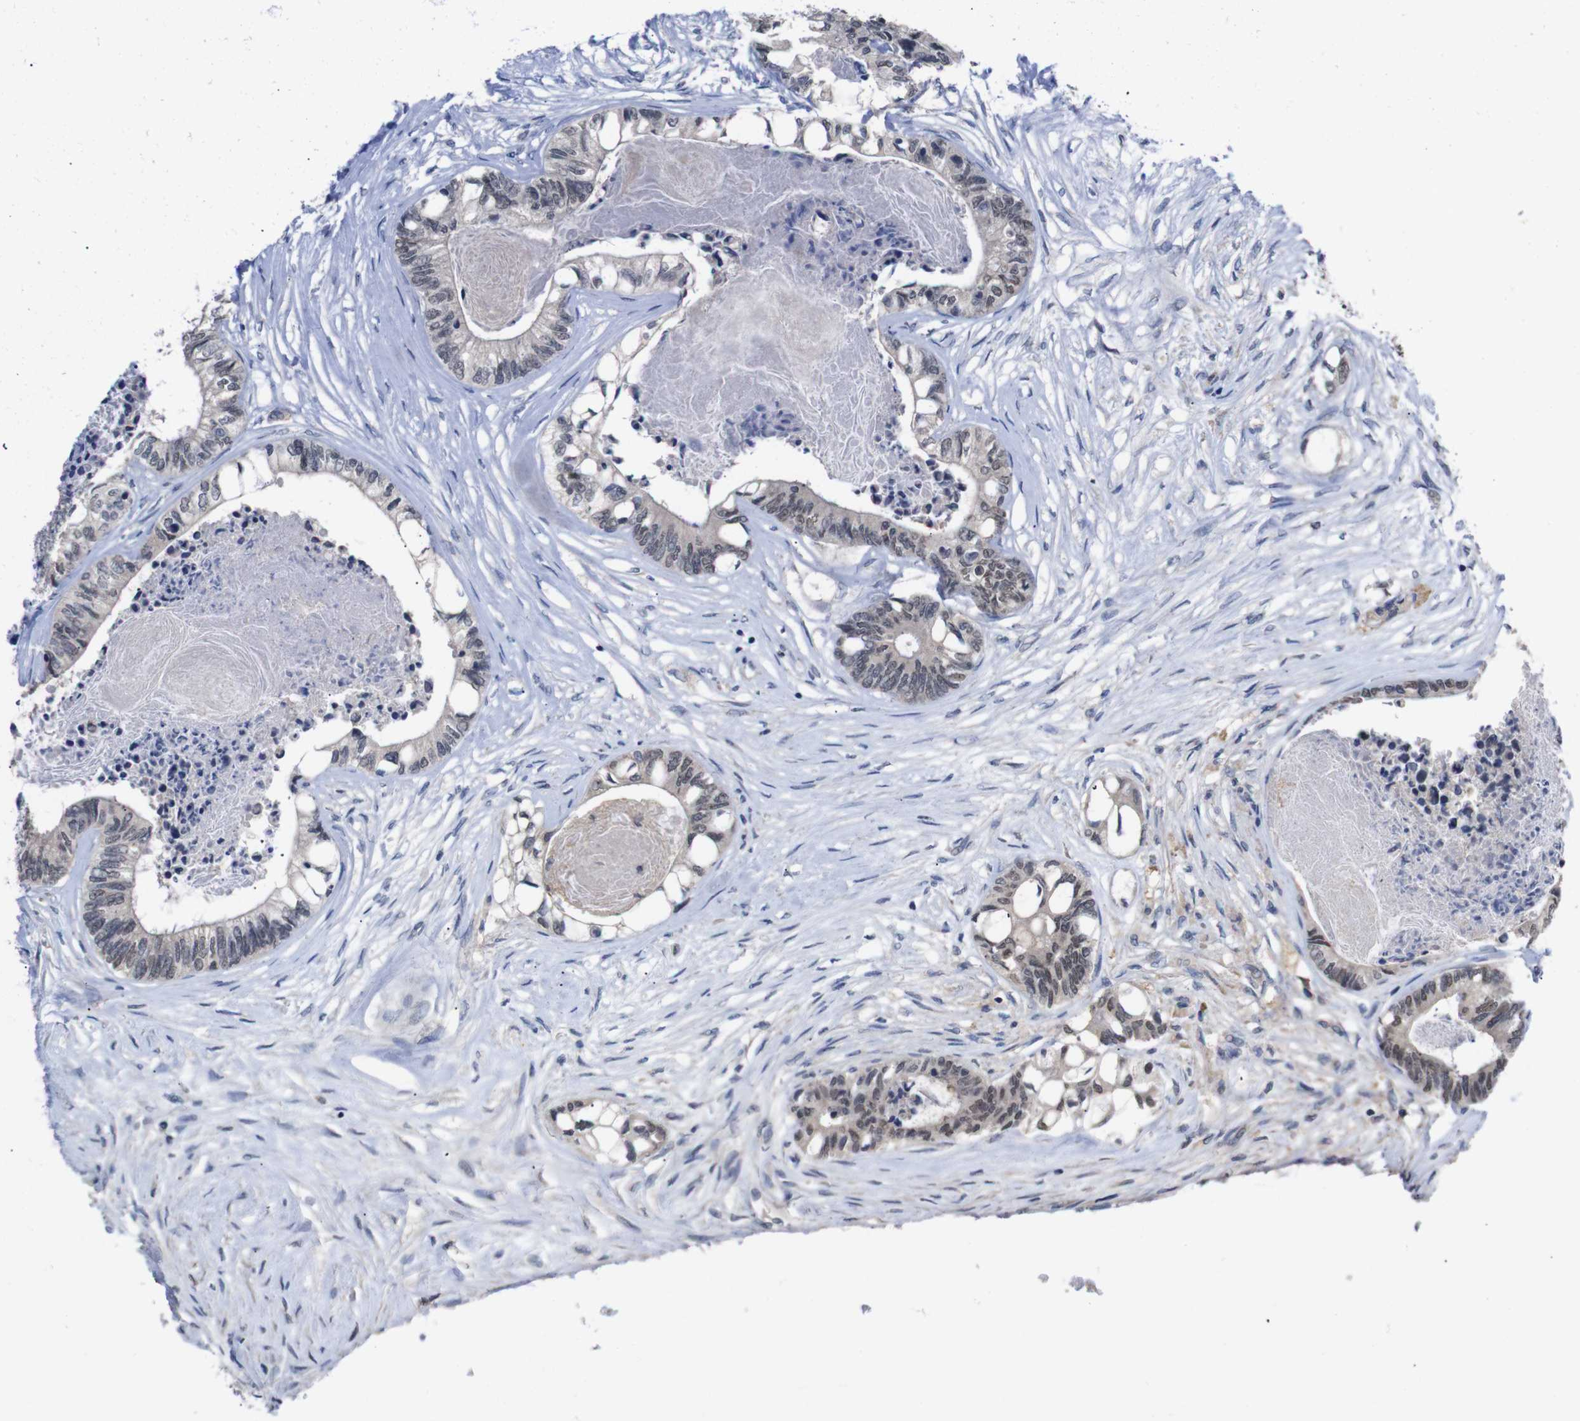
{"staining": {"intensity": "weak", "quantity": "25%-75%", "location": "cytoplasmic/membranous,nuclear"}, "tissue": "colorectal cancer", "cell_type": "Tumor cells", "image_type": "cancer", "snomed": [{"axis": "morphology", "description": "Adenocarcinoma, NOS"}, {"axis": "topography", "description": "Rectum"}], "caption": "Immunohistochemical staining of colorectal cancer (adenocarcinoma) reveals weak cytoplasmic/membranous and nuclear protein expression in approximately 25%-75% of tumor cells. (DAB IHC with brightfield microscopy, high magnification).", "gene": "HNF1A", "patient": {"sex": "male", "age": 63}}